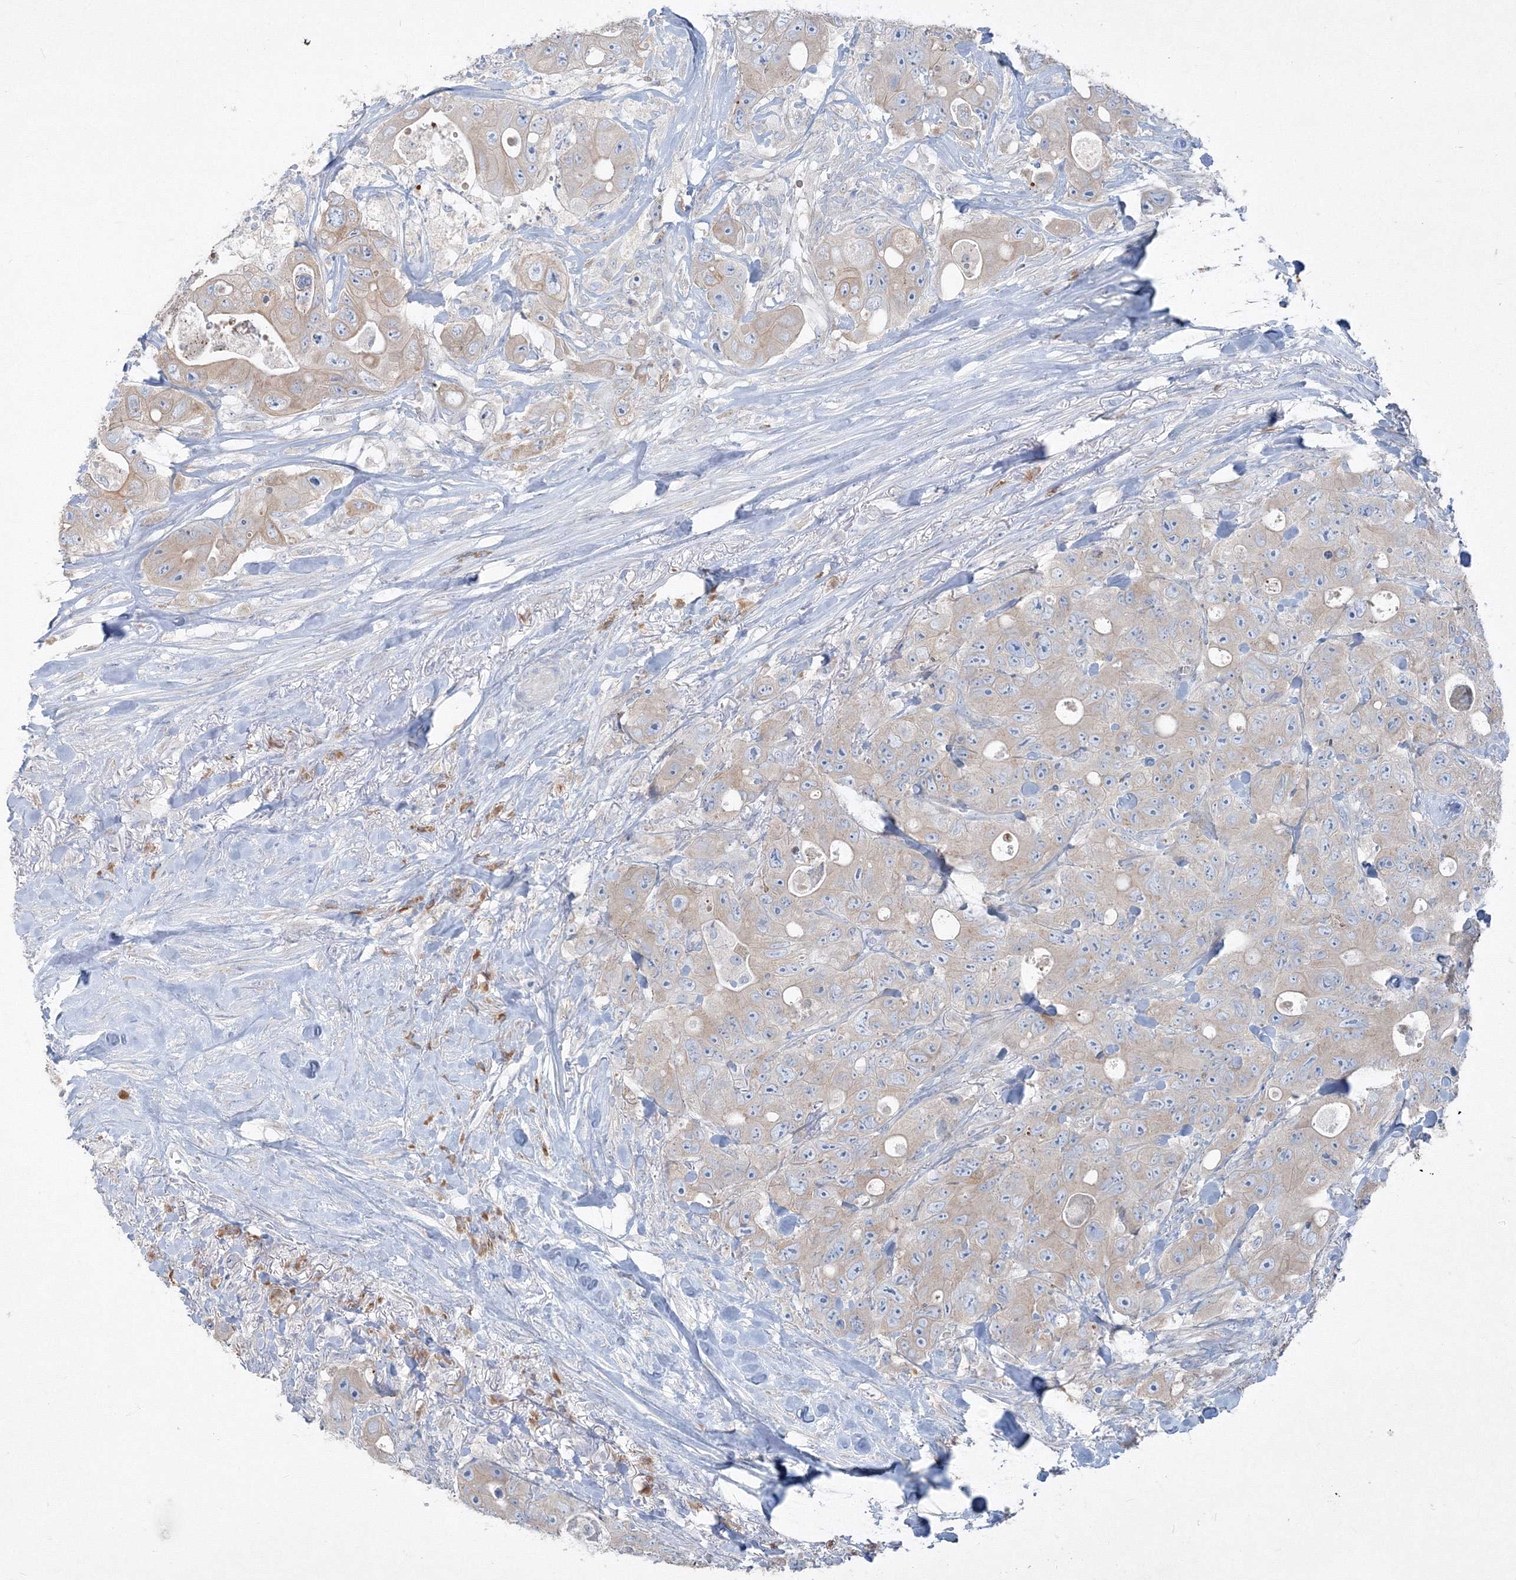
{"staining": {"intensity": "weak", "quantity": "25%-75%", "location": "cytoplasmic/membranous"}, "tissue": "colorectal cancer", "cell_type": "Tumor cells", "image_type": "cancer", "snomed": [{"axis": "morphology", "description": "Adenocarcinoma, NOS"}, {"axis": "topography", "description": "Colon"}], "caption": "Immunohistochemistry (IHC) micrograph of neoplastic tissue: adenocarcinoma (colorectal) stained using IHC exhibits low levels of weak protein expression localized specifically in the cytoplasmic/membranous of tumor cells, appearing as a cytoplasmic/membranous brown color.", "gene": "IFNAR1", "patient": {"sex": "female", "age": 46}}